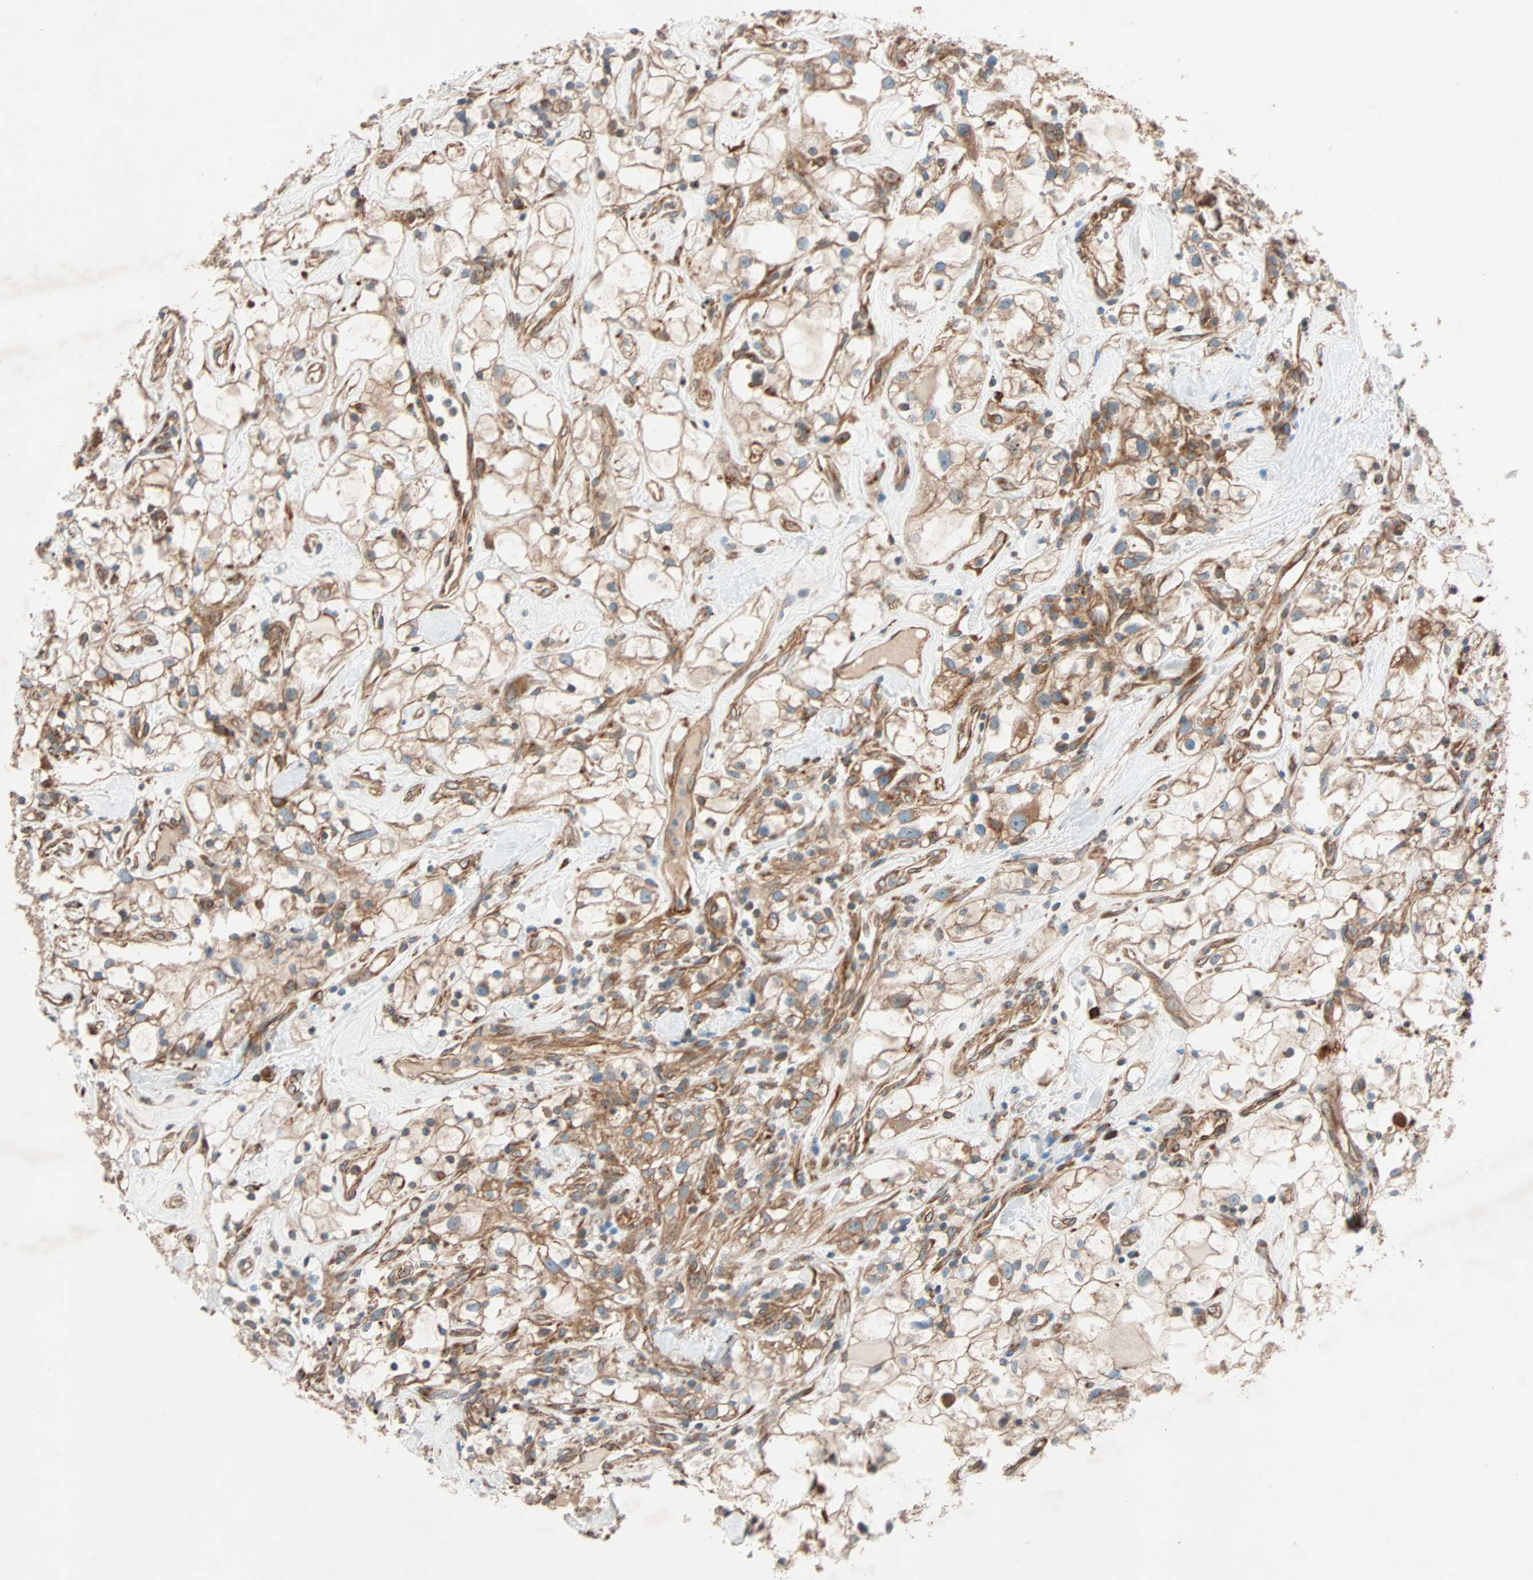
{"staining": {"intensity": "moderate", "quantity": ">75%", "location": "cytoplasmic/membranous"}, "tissue": "renal cancer", "cell_type": "Tumor cells", "image_type": "cancer", "snomed": [{"axis": "morphology", "description": "Adenocarcinoma, NOS"}, {"axis": "topography", "description": "Kidney"}], "caption": "IHC photomicrograph of neoplastic tissue: human renal cancer (adenocarcinoma) stained using immunohistochemistry (IHC) exhibits medium levels of moderate protein expression localized specifically in the cytoplasmic/membranous of tumor cells, appearing as a cytoplasmic/membranous brown color.", "gene": "PHYH", "patient": {"sex": "female", "age": 60}}